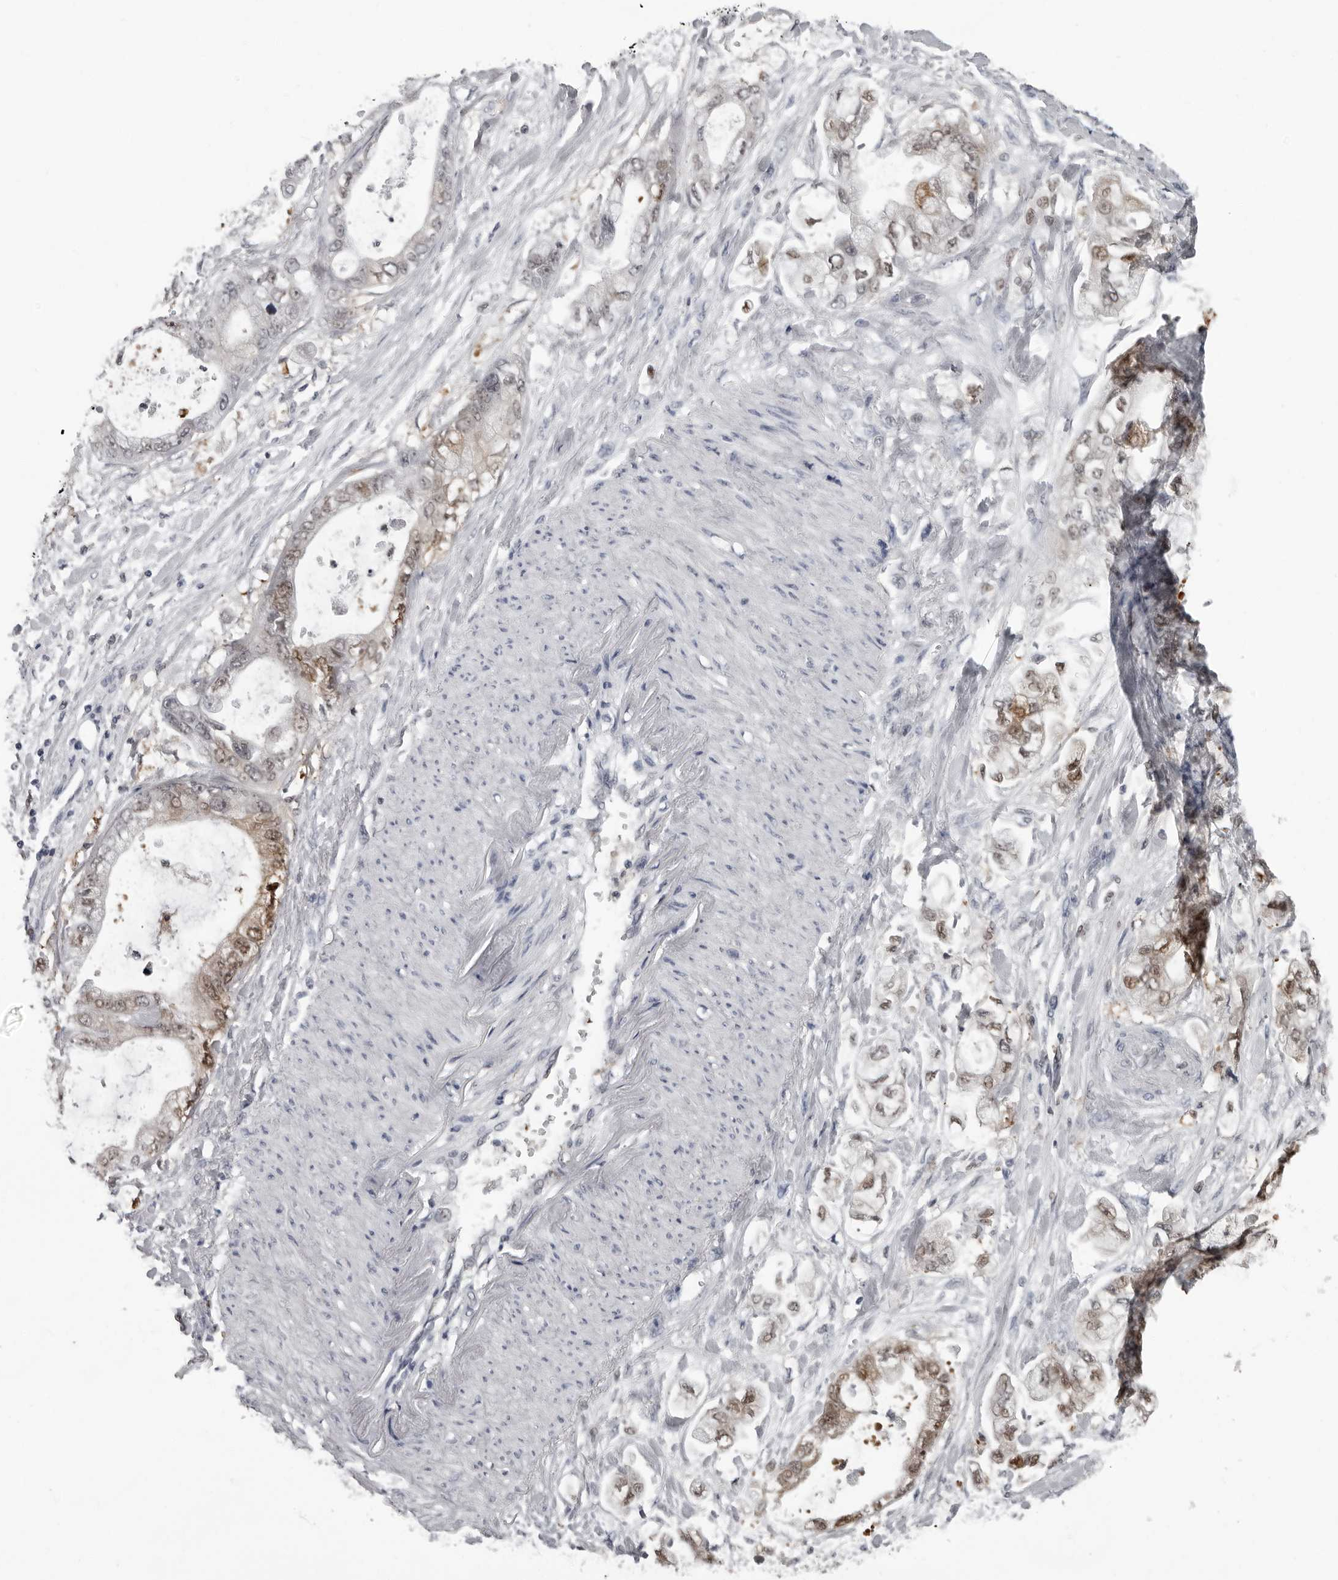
{"staining": {"intensity": "weak", "quantity": "25%-75%", "location": "cytoplasmic/membranous,nuclear"}, "tissue": "stomach cancer", "cell_type": "Tumor cells", "image_type": "cancer", "snomed": [{"axis": "morphology", "description": "Normal tissue, NOS"}, {"axis": "morphology", "description": "Adenocarcinoma, NOS"}, {"axis": "topography", "description": "Stomach"}], "caption": "Immunohistochemistry (IHC) (DAB) staining of stomach cancer displays weak cytoplasmic/membranous and nuclear protein staining in about 25%-75% of tumor cells. The staining was performed using DAB (3,3'-diaminobenzidine), with brown indicating positive protein expression. Nuclei are stained blue with hematoxylin.", "gene": "LZIC", "patient": {"sex": "male", "age": 62}}